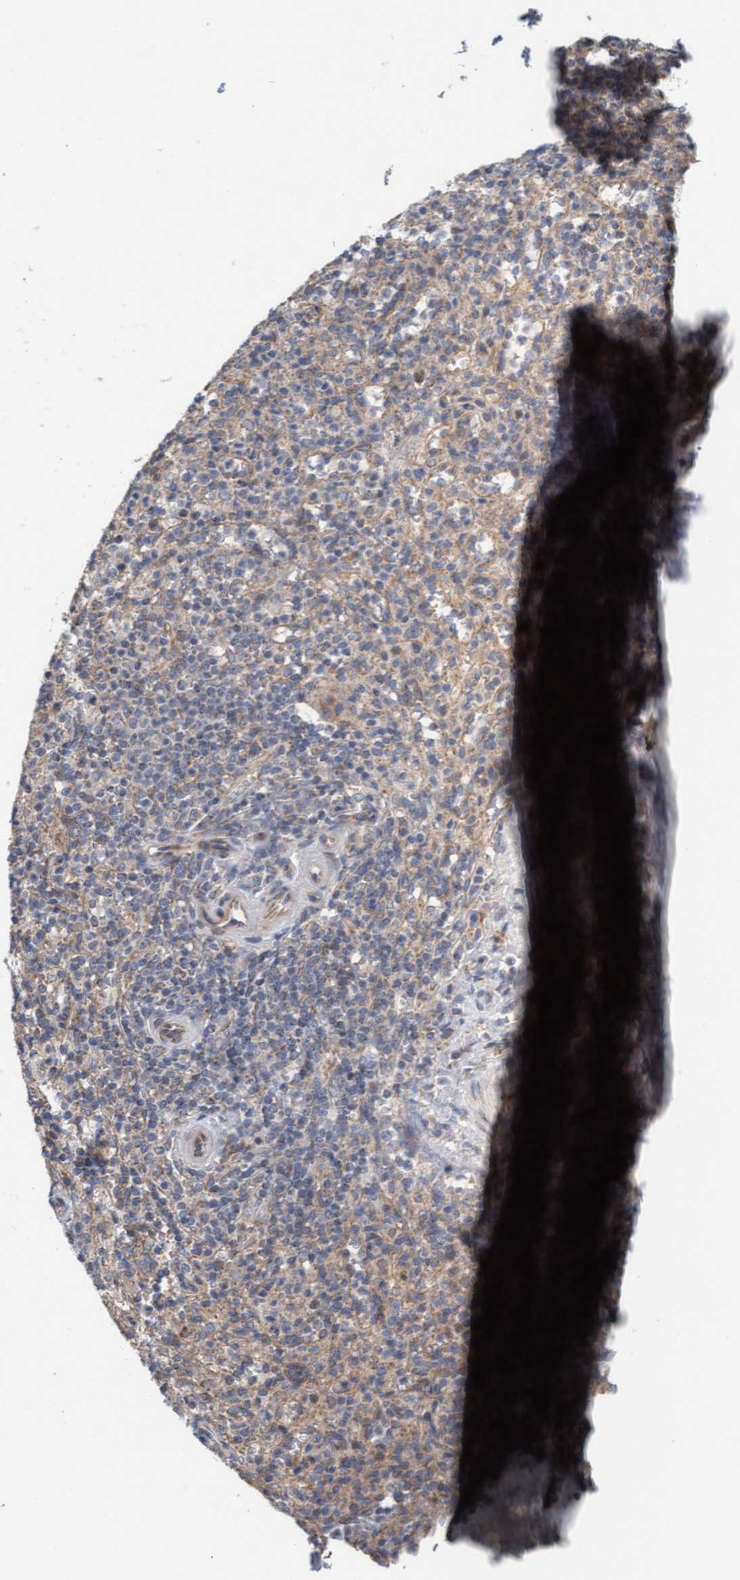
{"staining": {"intensity": "weak", "quantity": "25%-75%", "location": "cytoplasmic/membranous"}, "tissue": "spleen", "cell_type": "Cells in red pulp", "image_type": "normal", "snomed": [{"axis": "morphology", "description": "Normal tissue, NOS"}, {"axis": "topography", "description": "Spleen"}], "caption": "Immunohistochemistry histopathology image of normal spleen: human spleen stained using immunohistochemistry (IHC) exhibits low levels of weak protein expression localized specifically in the cytoplasmic/membranous of cells in red pulp, appearing as a cytoplasmic/membranous brown color.", "gene": "ZNF566", "patient": {"sex": "male", "age": 36}}